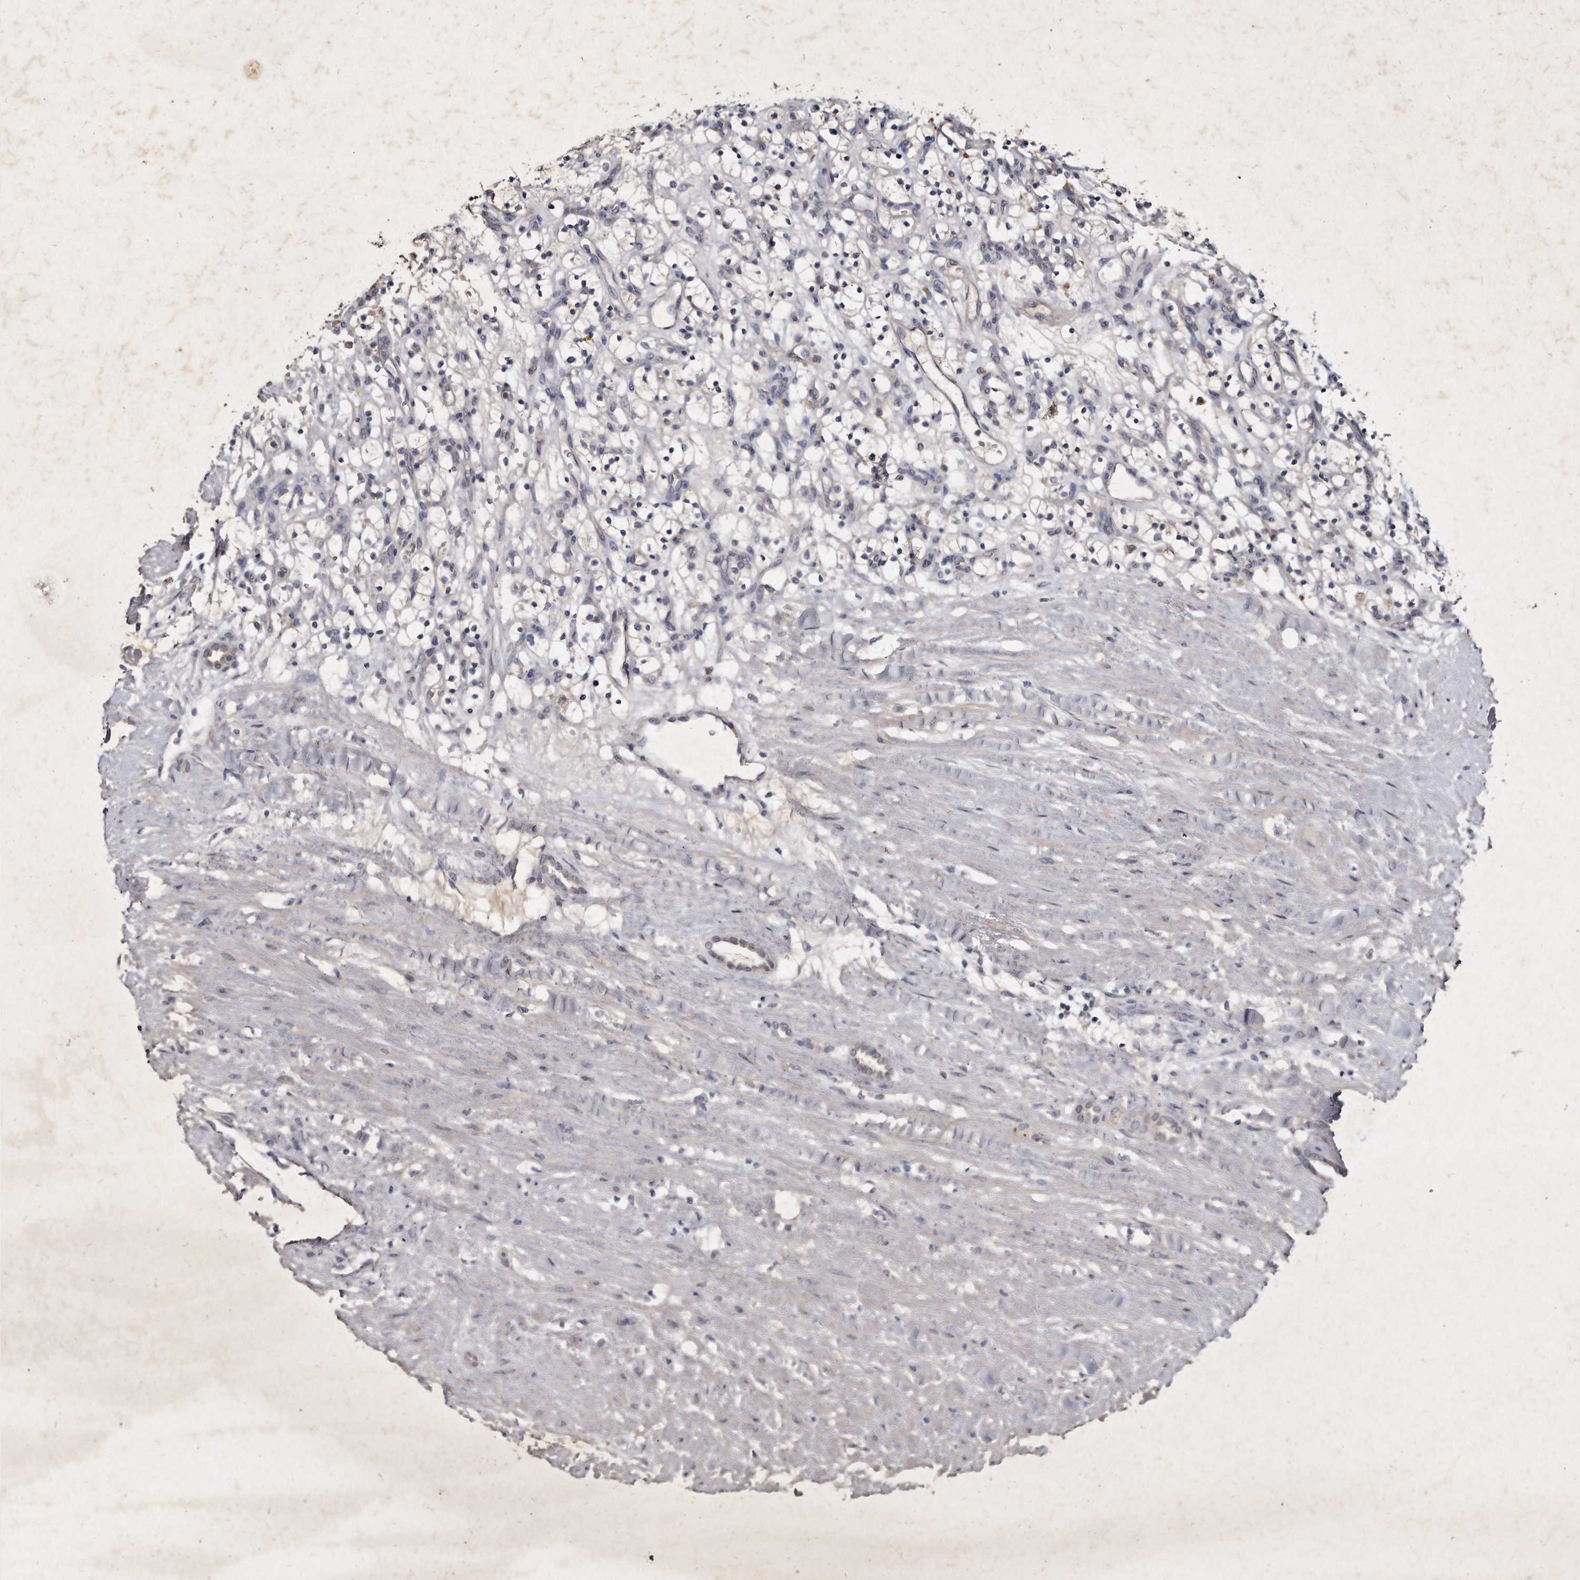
{"staining": {"intensity": "negative", "quantity": "none", "location": "none"}, "tissue": "renal cancer", "cell_type": "Tumor cells", "image_type": "cancer", "snomed": [{"axis": "morphology", "description": "Adenocarcinoma, NOS"}, {"axis": "topography", "description": "Kidney"}], "caption": "Tumor cells are negative for brown protein staining in renal adenocarcinoma.", "gene": "KLHDC3", "patient": {"sex": "female", "age": 57}}